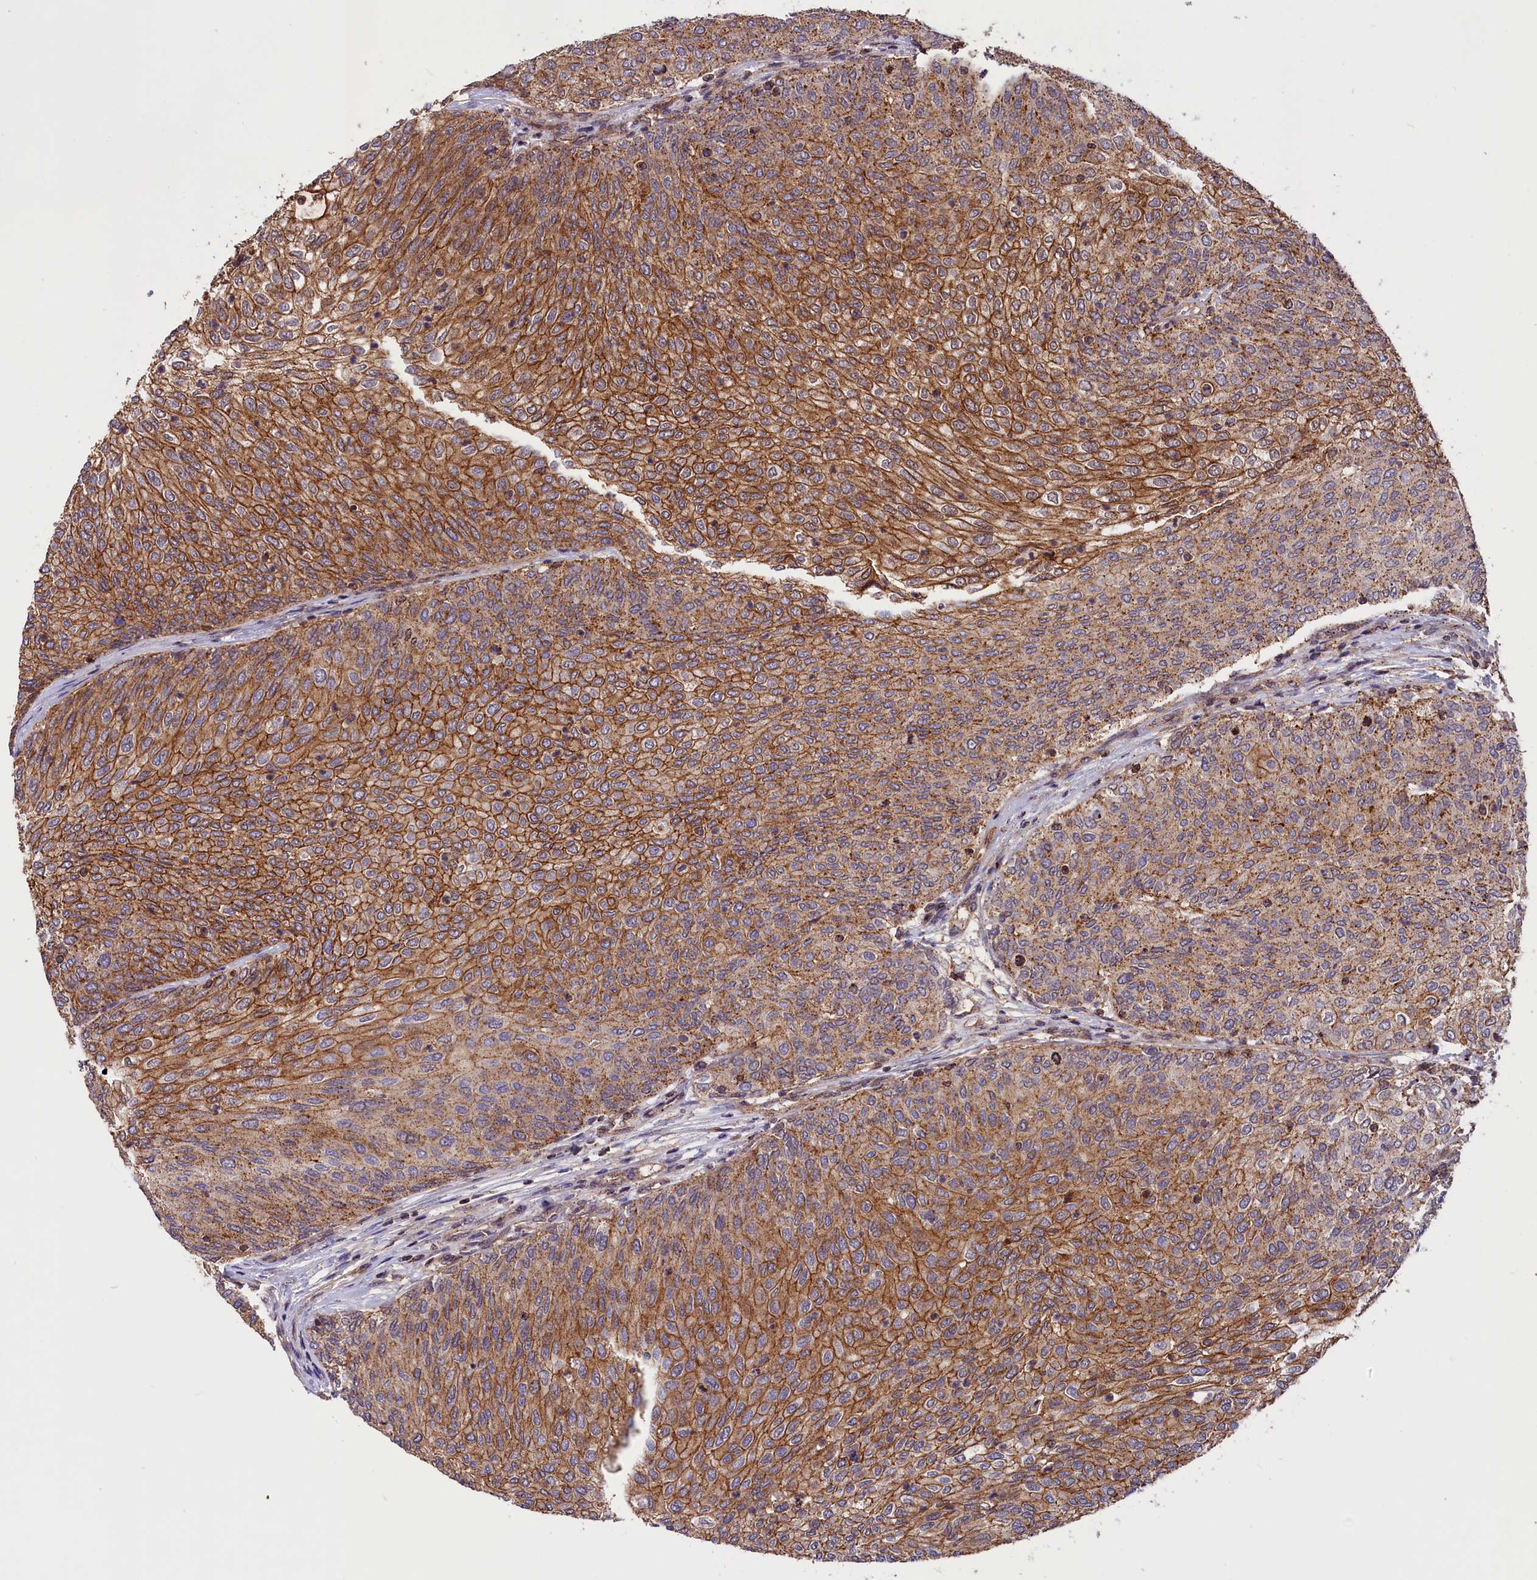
{"staining": {"intensity": "moderate", "quantity": ">75%", "location": "cytoplasmic/membranous"}, "tissue": "urothelial cancer", "cell_type": "Tumor cells", "image_type": "cancer", "snomed": [{"axis": "morphology", "description": "Urothelial carcinoma, Low grade"}, {"axis": "topography", "description": "Urinary bladder"}], "caption": "A brown stain labels moderate cytoplasmic/membranous expression of a protein in human low-grade urothelial carcinoma tumor cells.", "gene": "IST1", "patient": {"sex": "female", "age": 79}}